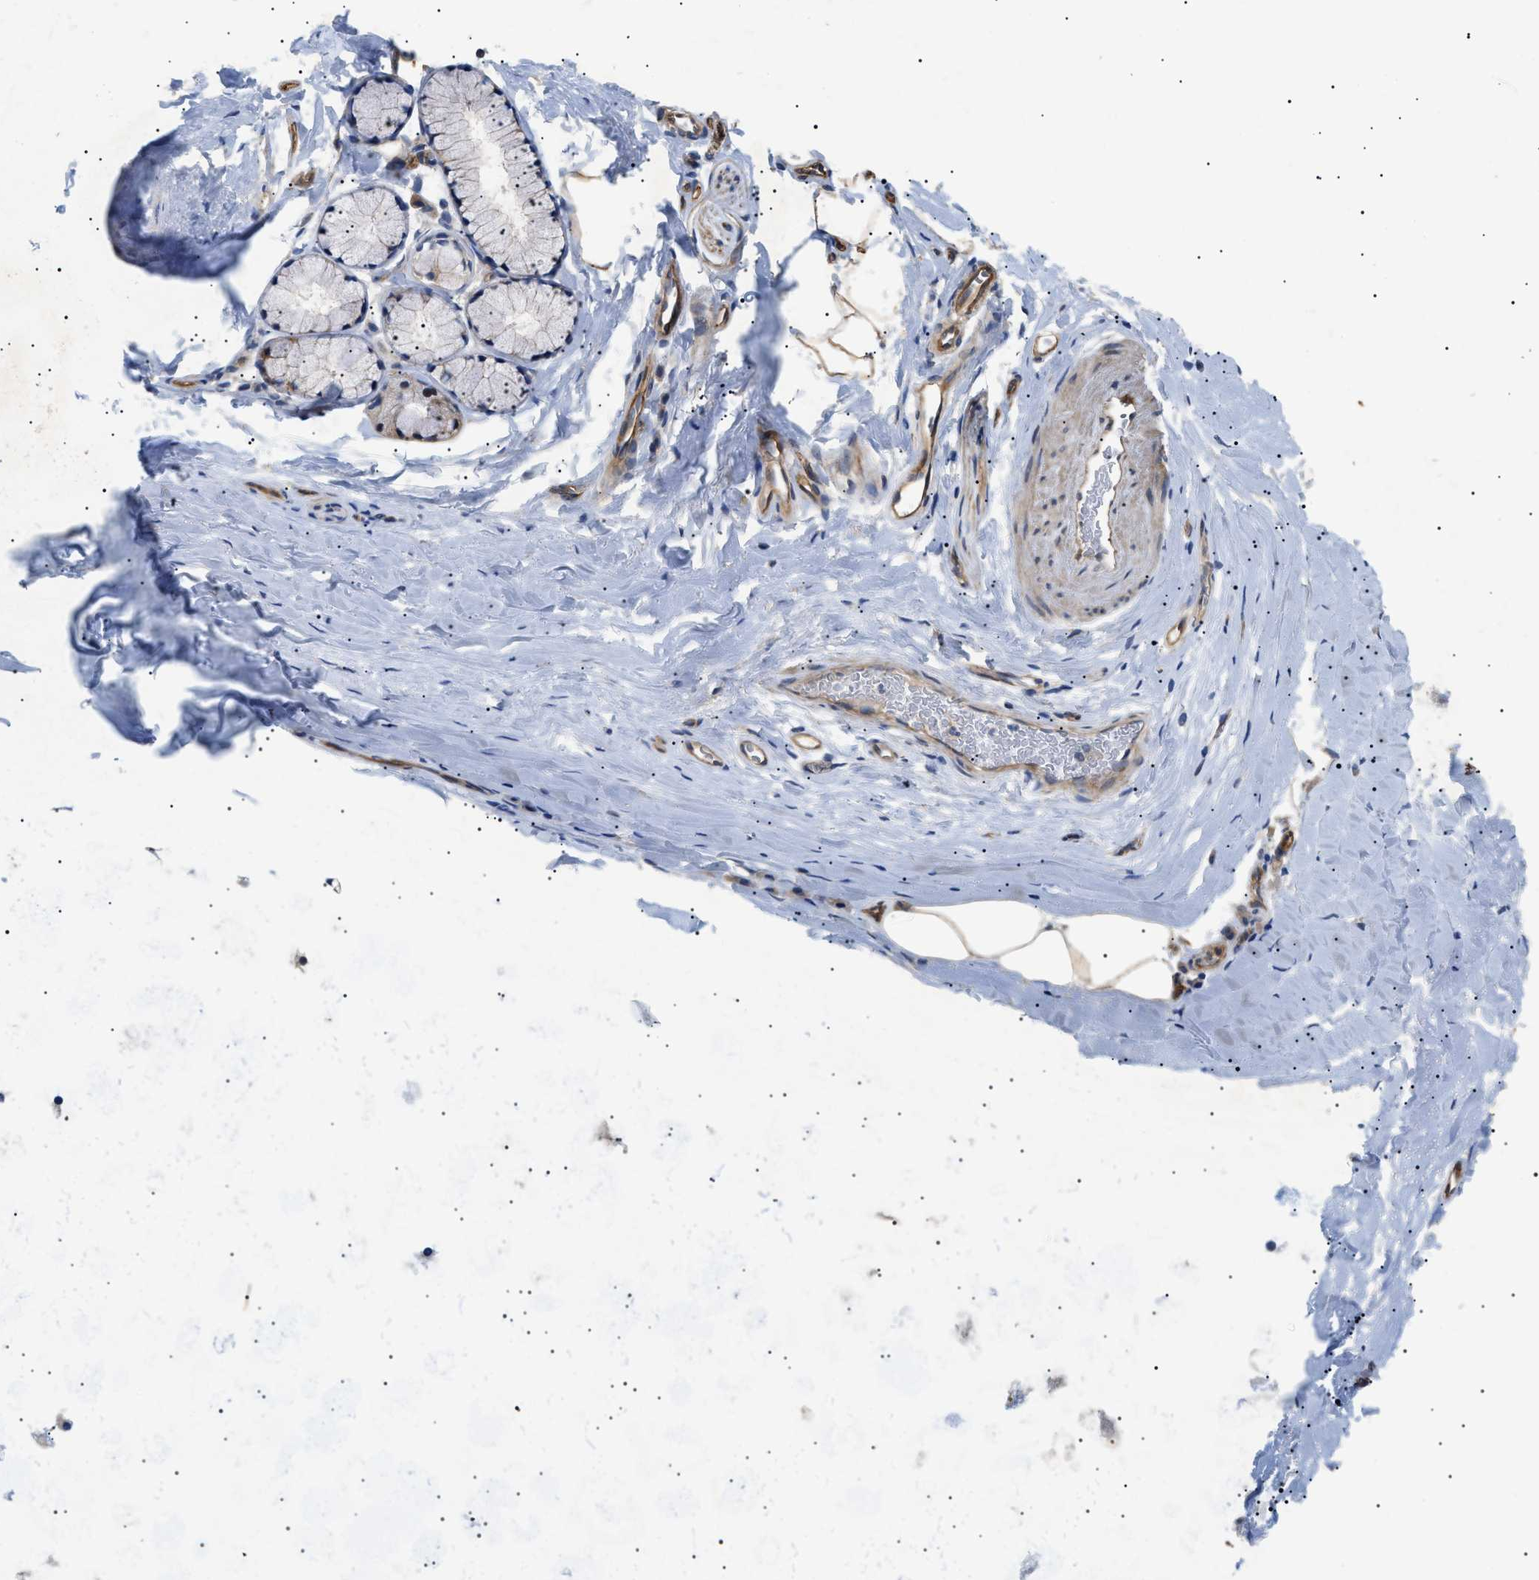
{"staining": {"intensity": "moderate", "quantity": "25%-75%", "location": "cytoplasmic/membranous"}, "tissue": "adipose tissue", "cell_type": "Adipocytes", "image_type": "normal", "snomed": [{"axis": "morphology", "description": "Normal tissue, NOS"}, {"axis": "topography", "description": "Cartilage tissue"}, {"axis": "topography", "description": "Bronchus"}], "caption": "Moderate cytoplasmic/membranous staining for a protein is appreciated in approximately 25%-75% of adipocytes of unremarkable adipose tissue using immunohistochemistry (IHC).", "gene": "CRCP", "patient": {"sex": "female", "age": 53}}